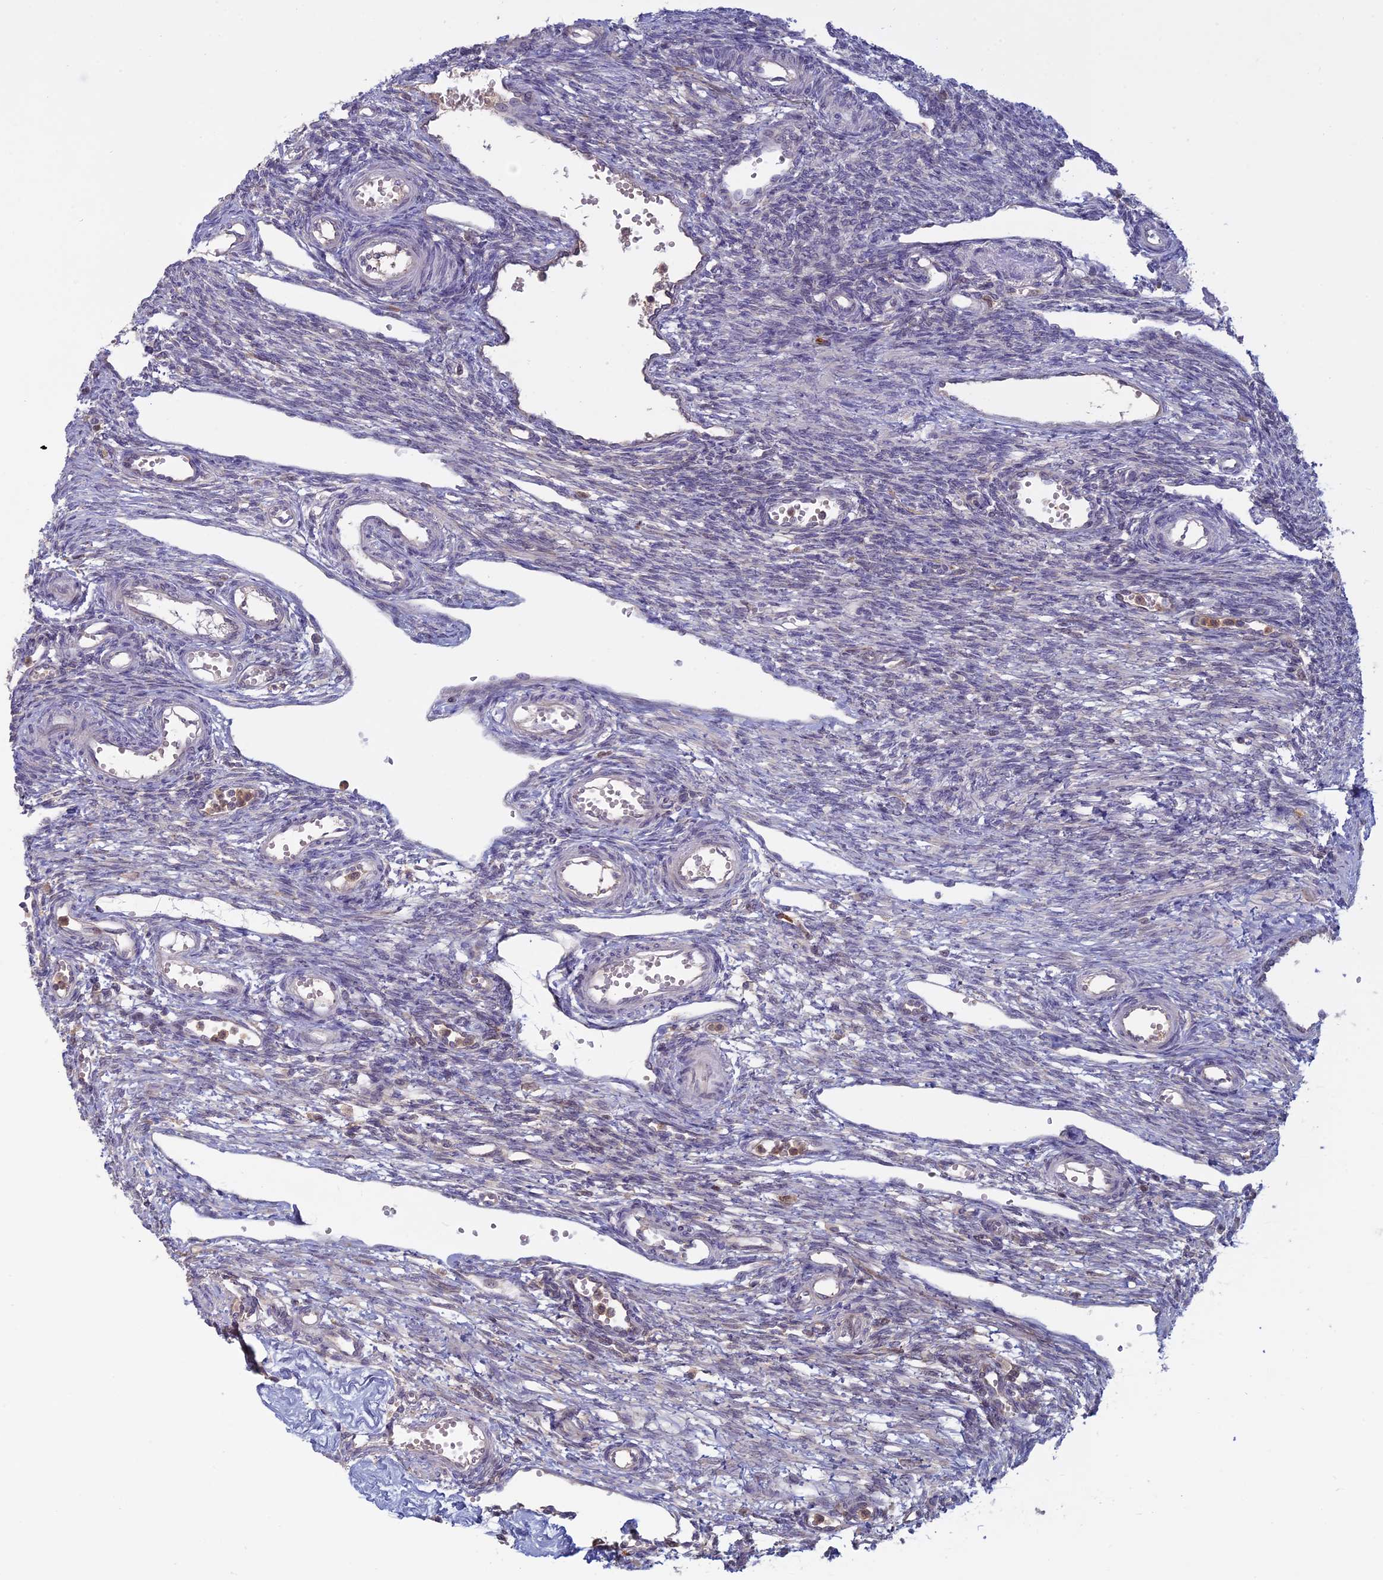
{"staining": {"intensity": "moderate", "quantity": "<25%", "location": "cytoplasmic/membranous"}, "tissue": "ovary", "cell_type": "Ovarian stroma cells", "image_type": "normal", "snomed": [{"axis": "morphology", "description": "Normal tissue, NOS"}, {"axis": "morphology", "description": "Cyst, NOS"}, {"axis": "topography", "description": "Ovary"}], "caption": "A micrograph of human ovary stained for a protein exhibits moderate cytoplasmic/membranous brown staining in ovarian stroma cells. The protein of interest is stained brown, and the nuclei are stained in blue (DAB (3,3'-diaminobenzidine) IHC with brightfield microscopy, high magnification).", "gene": "TMEM208", "patient": {"sex": "female", "age": 33}}